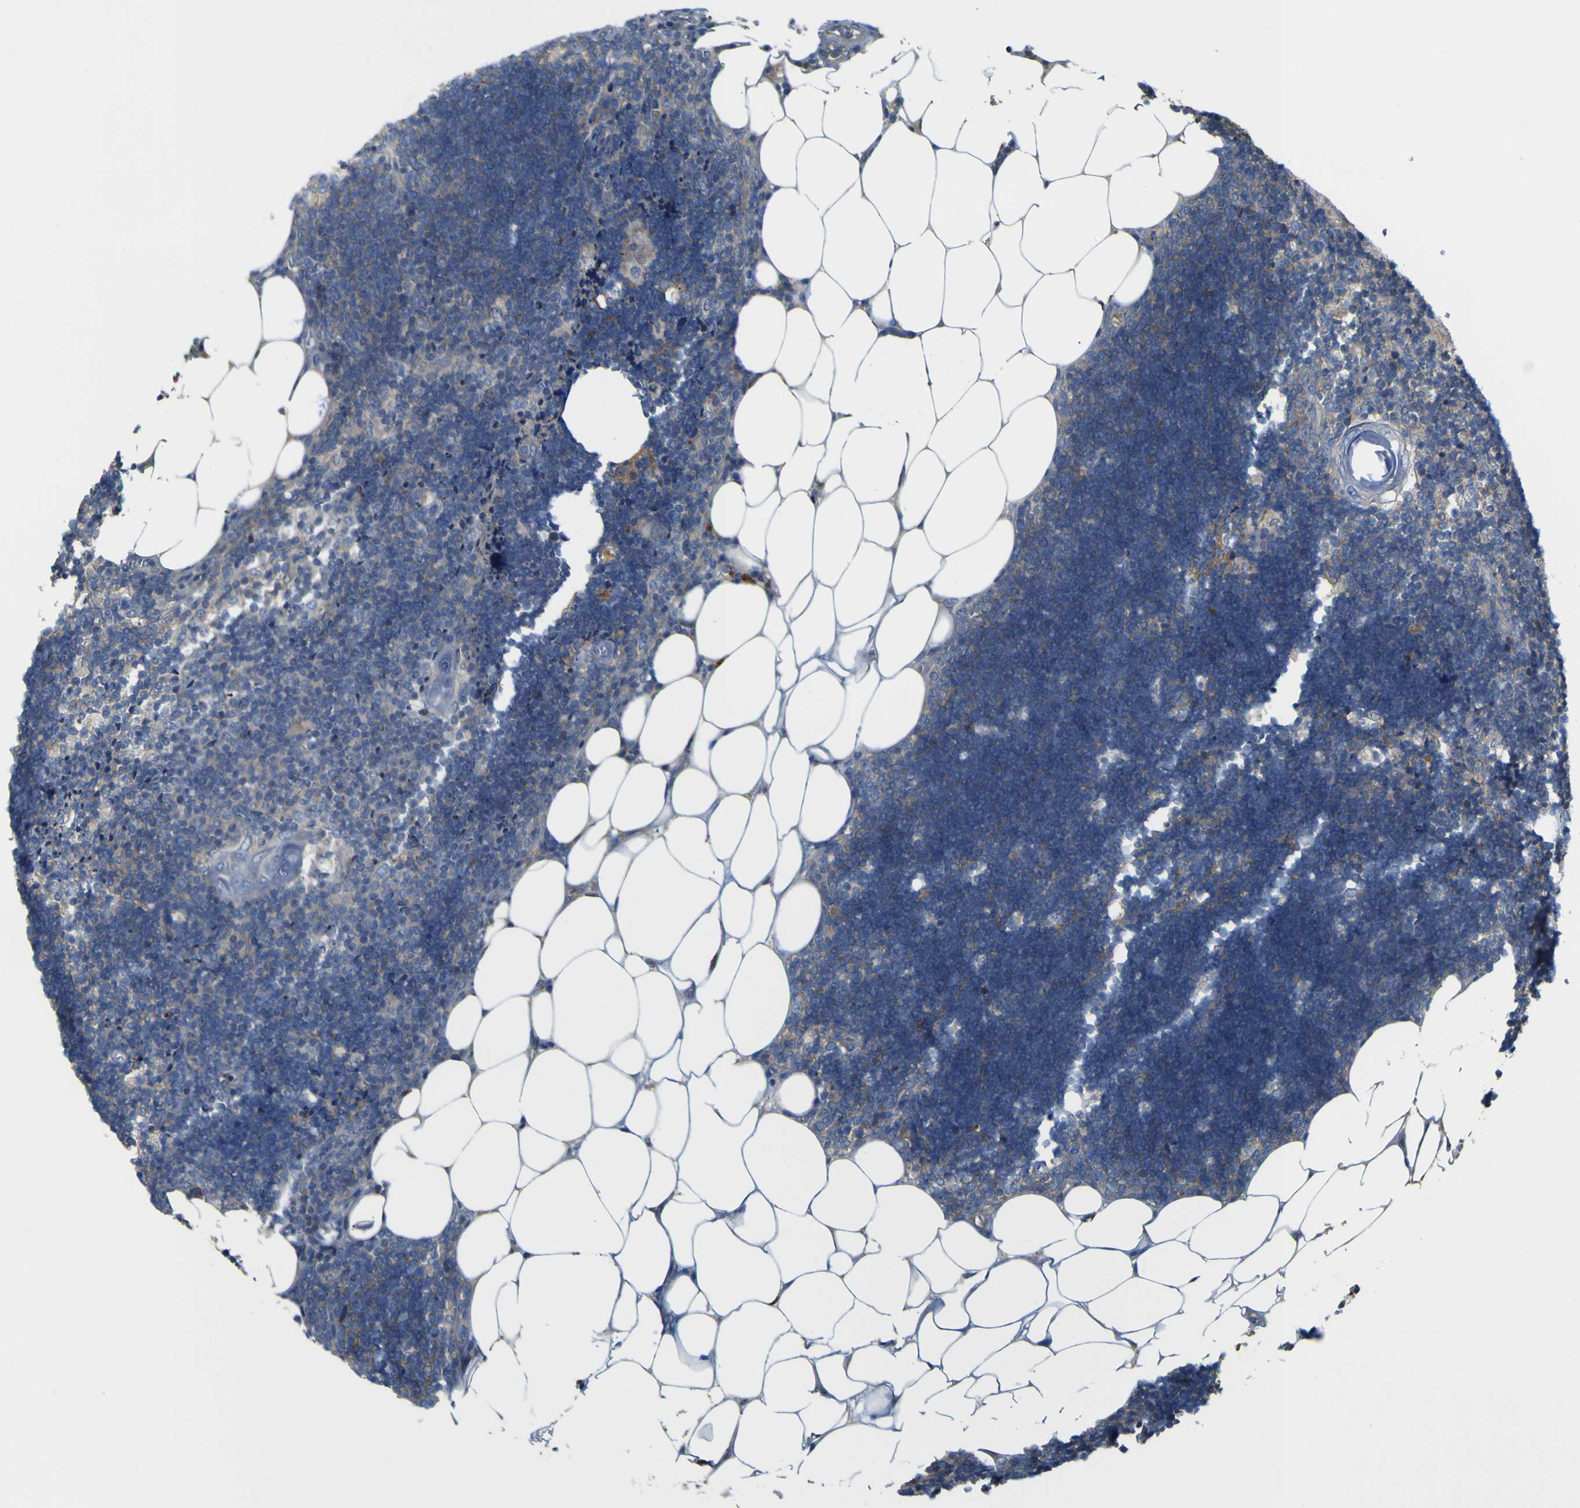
{"staining": {"intensity": "negative", "quantity": "none", "location": "none"}, "tissue": "lymph node", "cell_type": "Germinal center cells", "image_type": "normal", "snomed": [{"axis": "morphology", "description": "Normal tissue, NOS"}, {"axis": "topography", "description": "Lymph node"}], "caption": "Immunohistochemistry histopathology image of unremarkable lymph node stained for a protein (brown), which demonstrates no positivity in germinal center cells.", "gene": "MYEOV", "patient": {"sex": "male", "age": 33}}